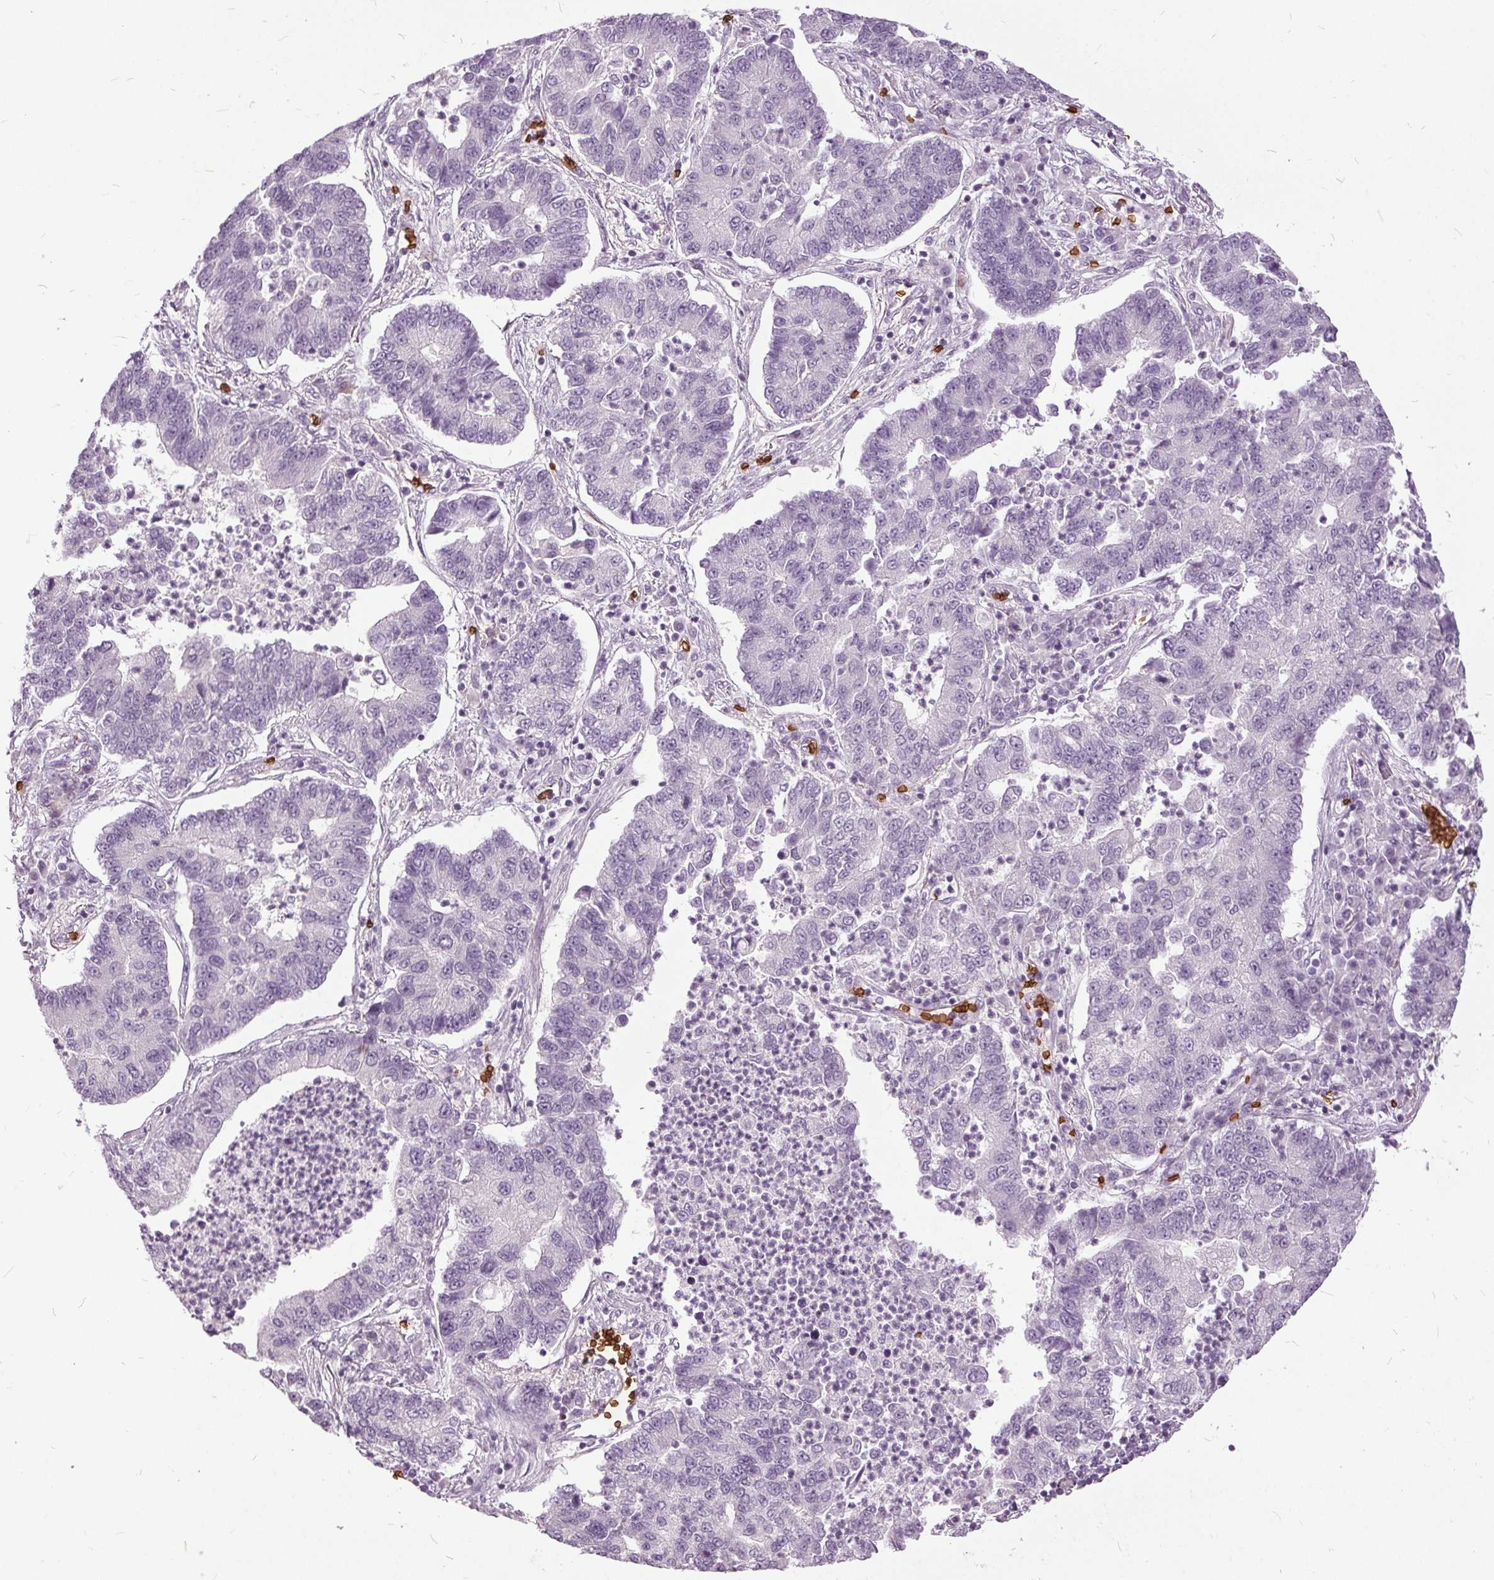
{"staining": {"intensity": "negative", "quantity": "none", "location": "none"}, "tissue": "lung cancer", "cell_type": "Tumor cells", "image_type": "cancer", "snomed": [{"axis": "morphology", "description": "Adenocarcinoma, NOS"}, {"axis": "topography", "description": "Lung"}], "caption": "A high-resolution micrograph shows immunohistochemistry staining of adenocarcinoma (lung), which demonstrates no significant positivity in tumor cells.", "gene": "SLC4A1", "patient": {"sex": "female", "age": 57}}